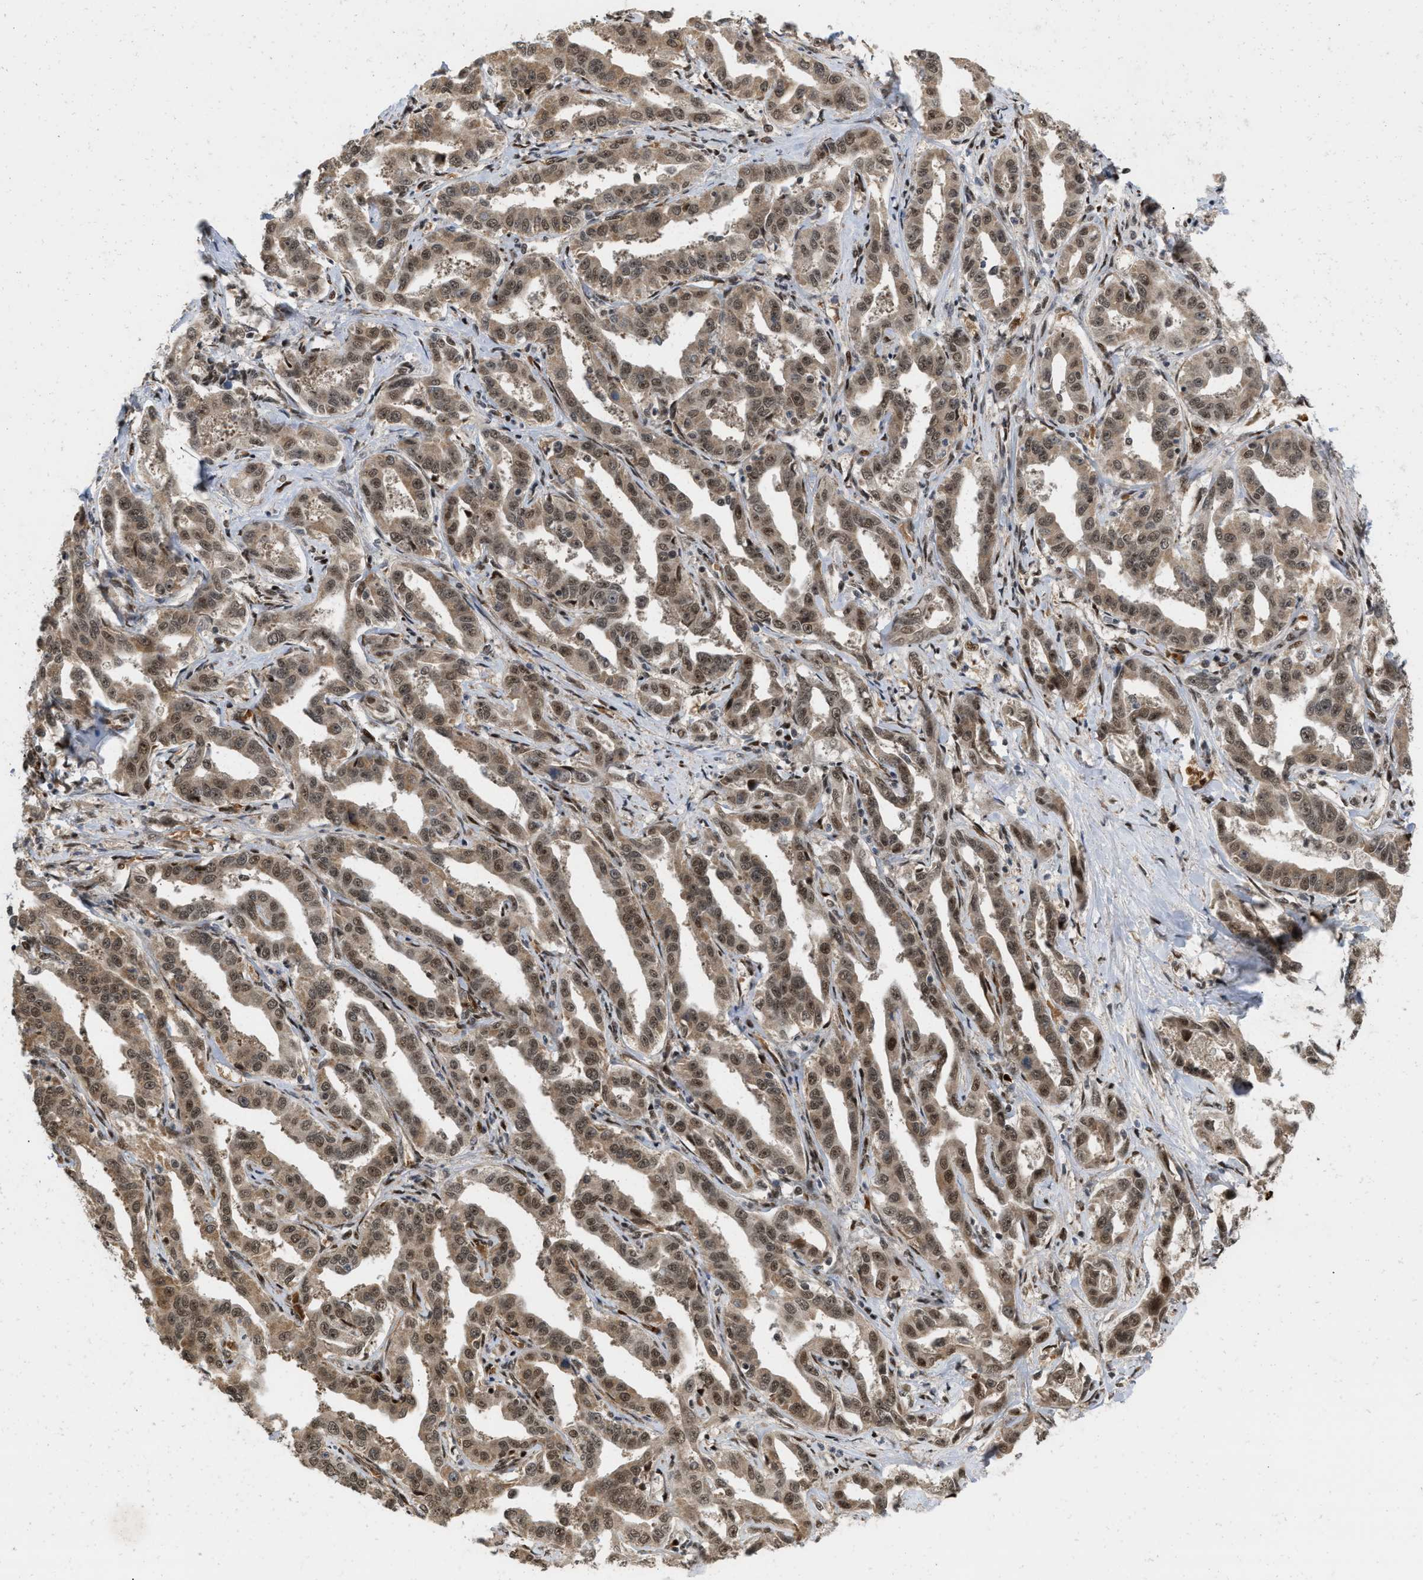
{"staining": {"intensity": "moderate", "quantity": ">75%", "location": "cytoplasmic/membranous,nuclear"}, "tissue": "liver cancer", "cell_type": "Tumor cells", "image_type": "cancer", "snomed": [{"axis": "morphology", "description": "Cholangiocarcinoma"}, {"axis": "topography", "description": "Liver"}], "caption": "The histopathology image reveals staining of liver cholangiocarcinoma, revealing moderate cytoplasmic/membranous and nuclear protein staining (brown color) within tumor cells.", "gene": "ANKRD11", "patient": {"sex": "male", "age": 59}}